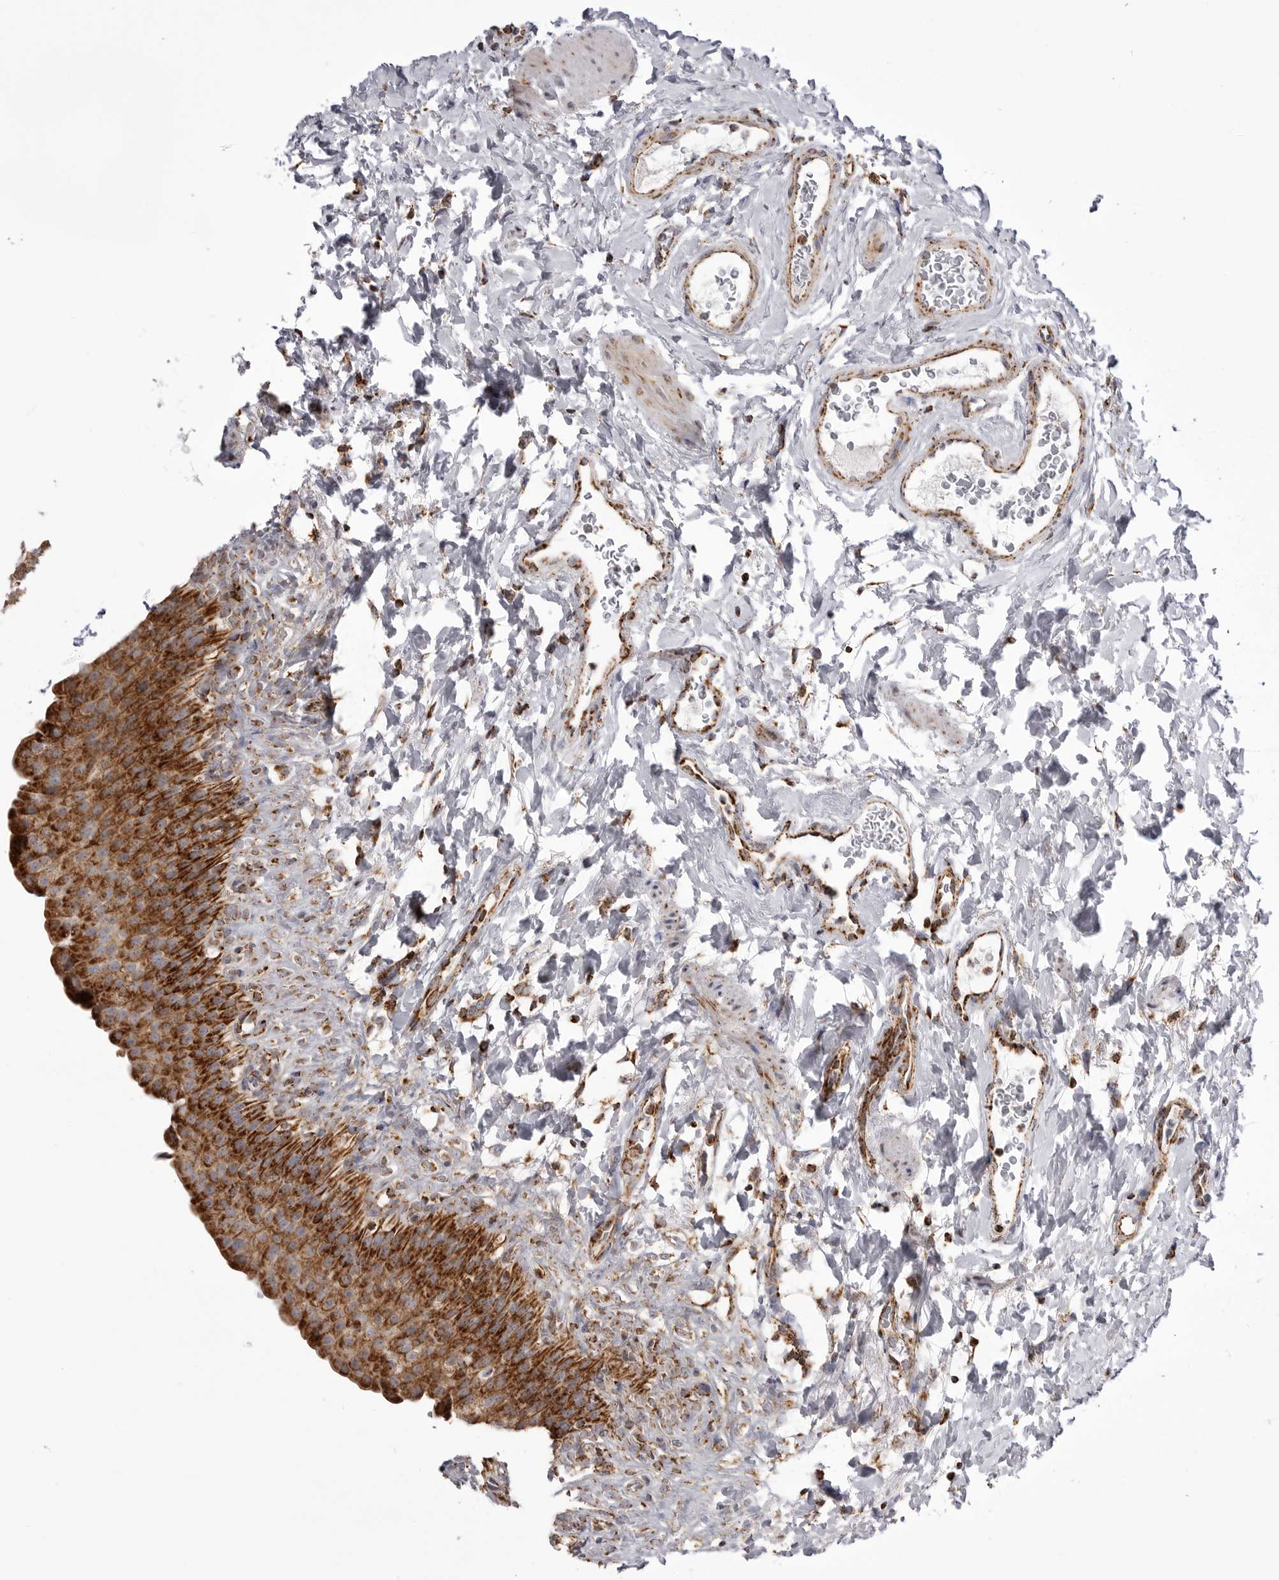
{"staining": {"intensity": "strong", "quantity": ">75%", "location": "cytoplasmic/membranous"}, "tissue": "urinary bladder", "cell_type": "Urothelial cells", "image_type": "normal", "snomed": [{"axis": "morphology", "description": "Normal tissue, NOS"}, {"axis": "topography", "description": "Urinary bladder"}], "caption": "A brown stain highlights strong cytoplasmic/membranous expression of a protein in urothelial cells of unremarkable urinary bladder.", "gene": "TUFM", "patient": {"sex": "female", "age": 79}}